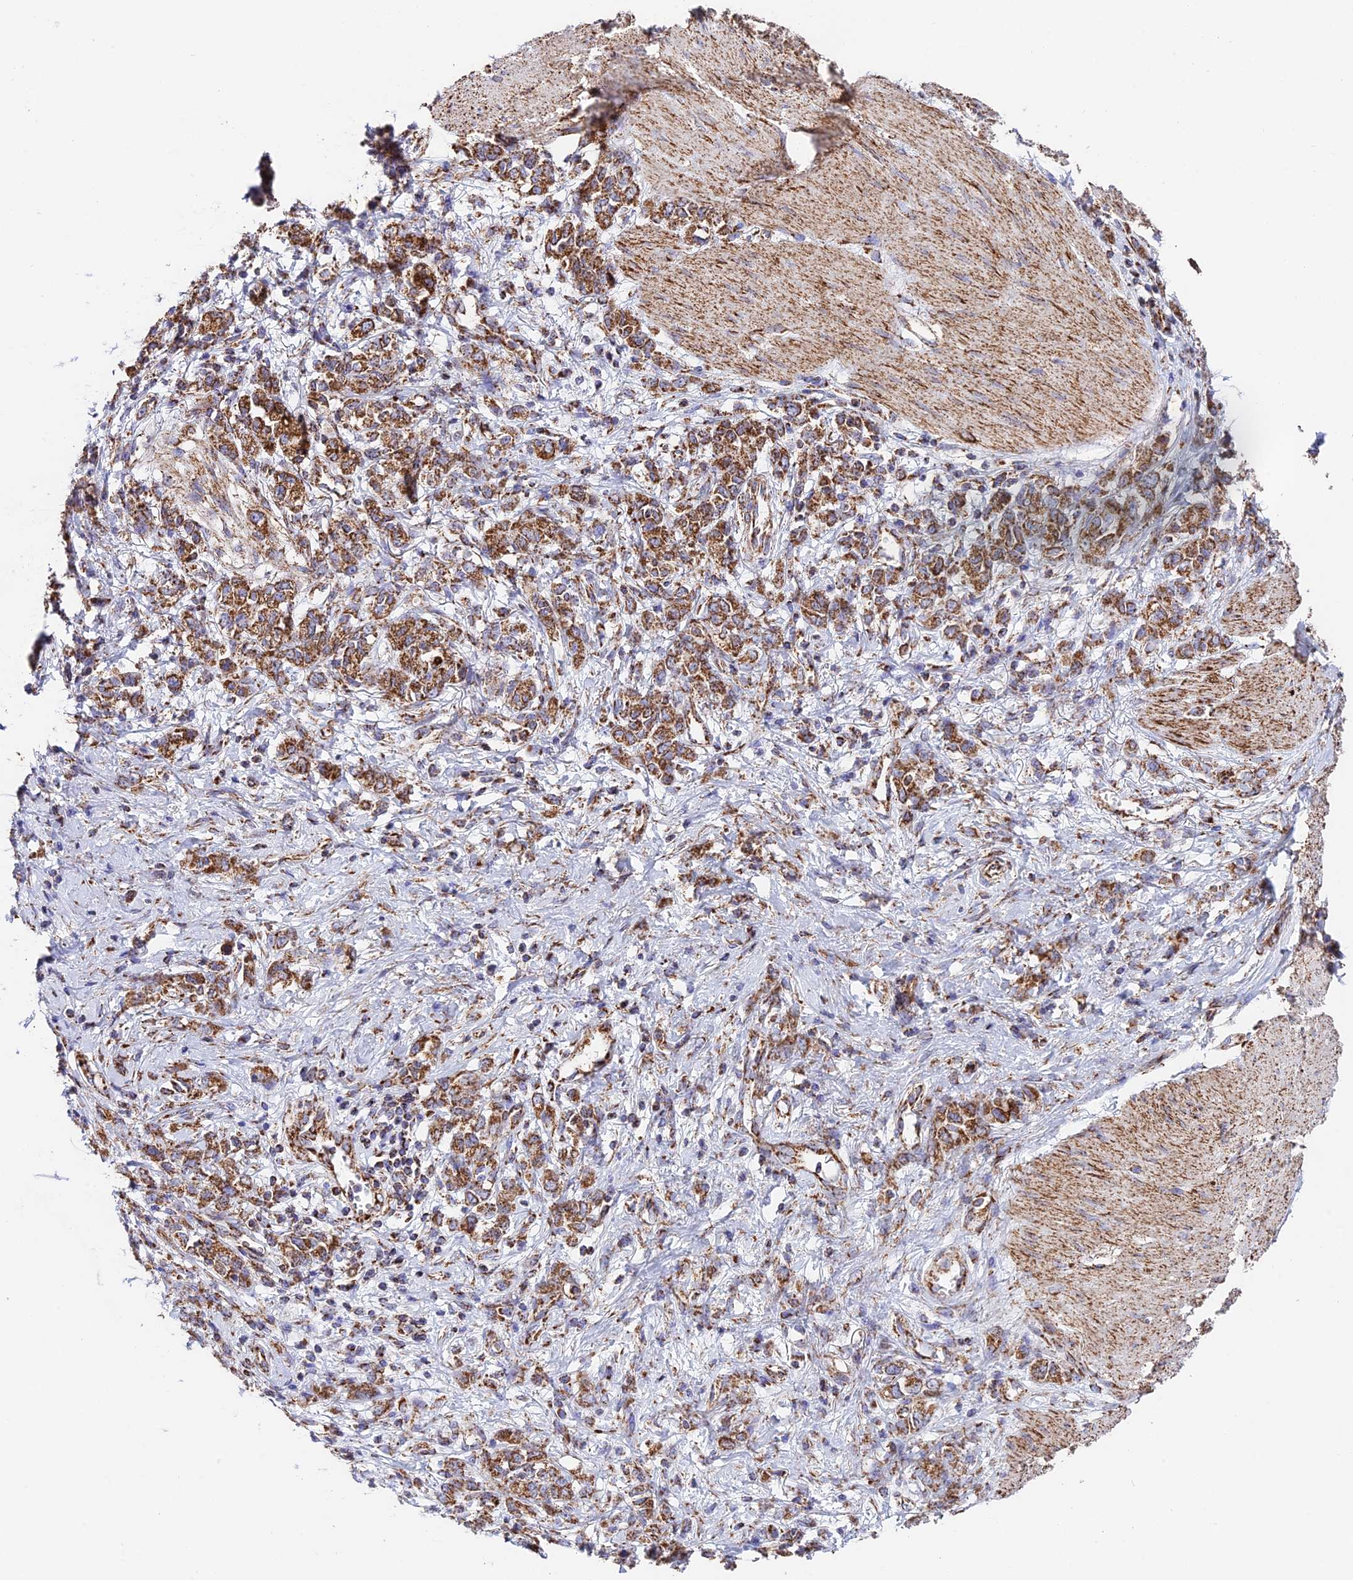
{"staining": {"intensity": "strong", "quantity": ">75%", "location": "cytoplasmic/membranous"}, "tissue": "stomach cancer", "cell_type": "Tumor cells", "image_type": "cancer", "snomed": [{"axis": "morphology", "description": "Adenocarcinoma, NOS"}, {"axis": "topography", "description": "Stomach"}], "caption": "Brown immunohistochemical staining in stomach cancer (adenocarcinoma) exhibits strong cytoplasmic/membranous positivity in approximately >75% of tumor cells.", "gene": "CHCHD3", "patient": {"sex": "female", "age": 76}}